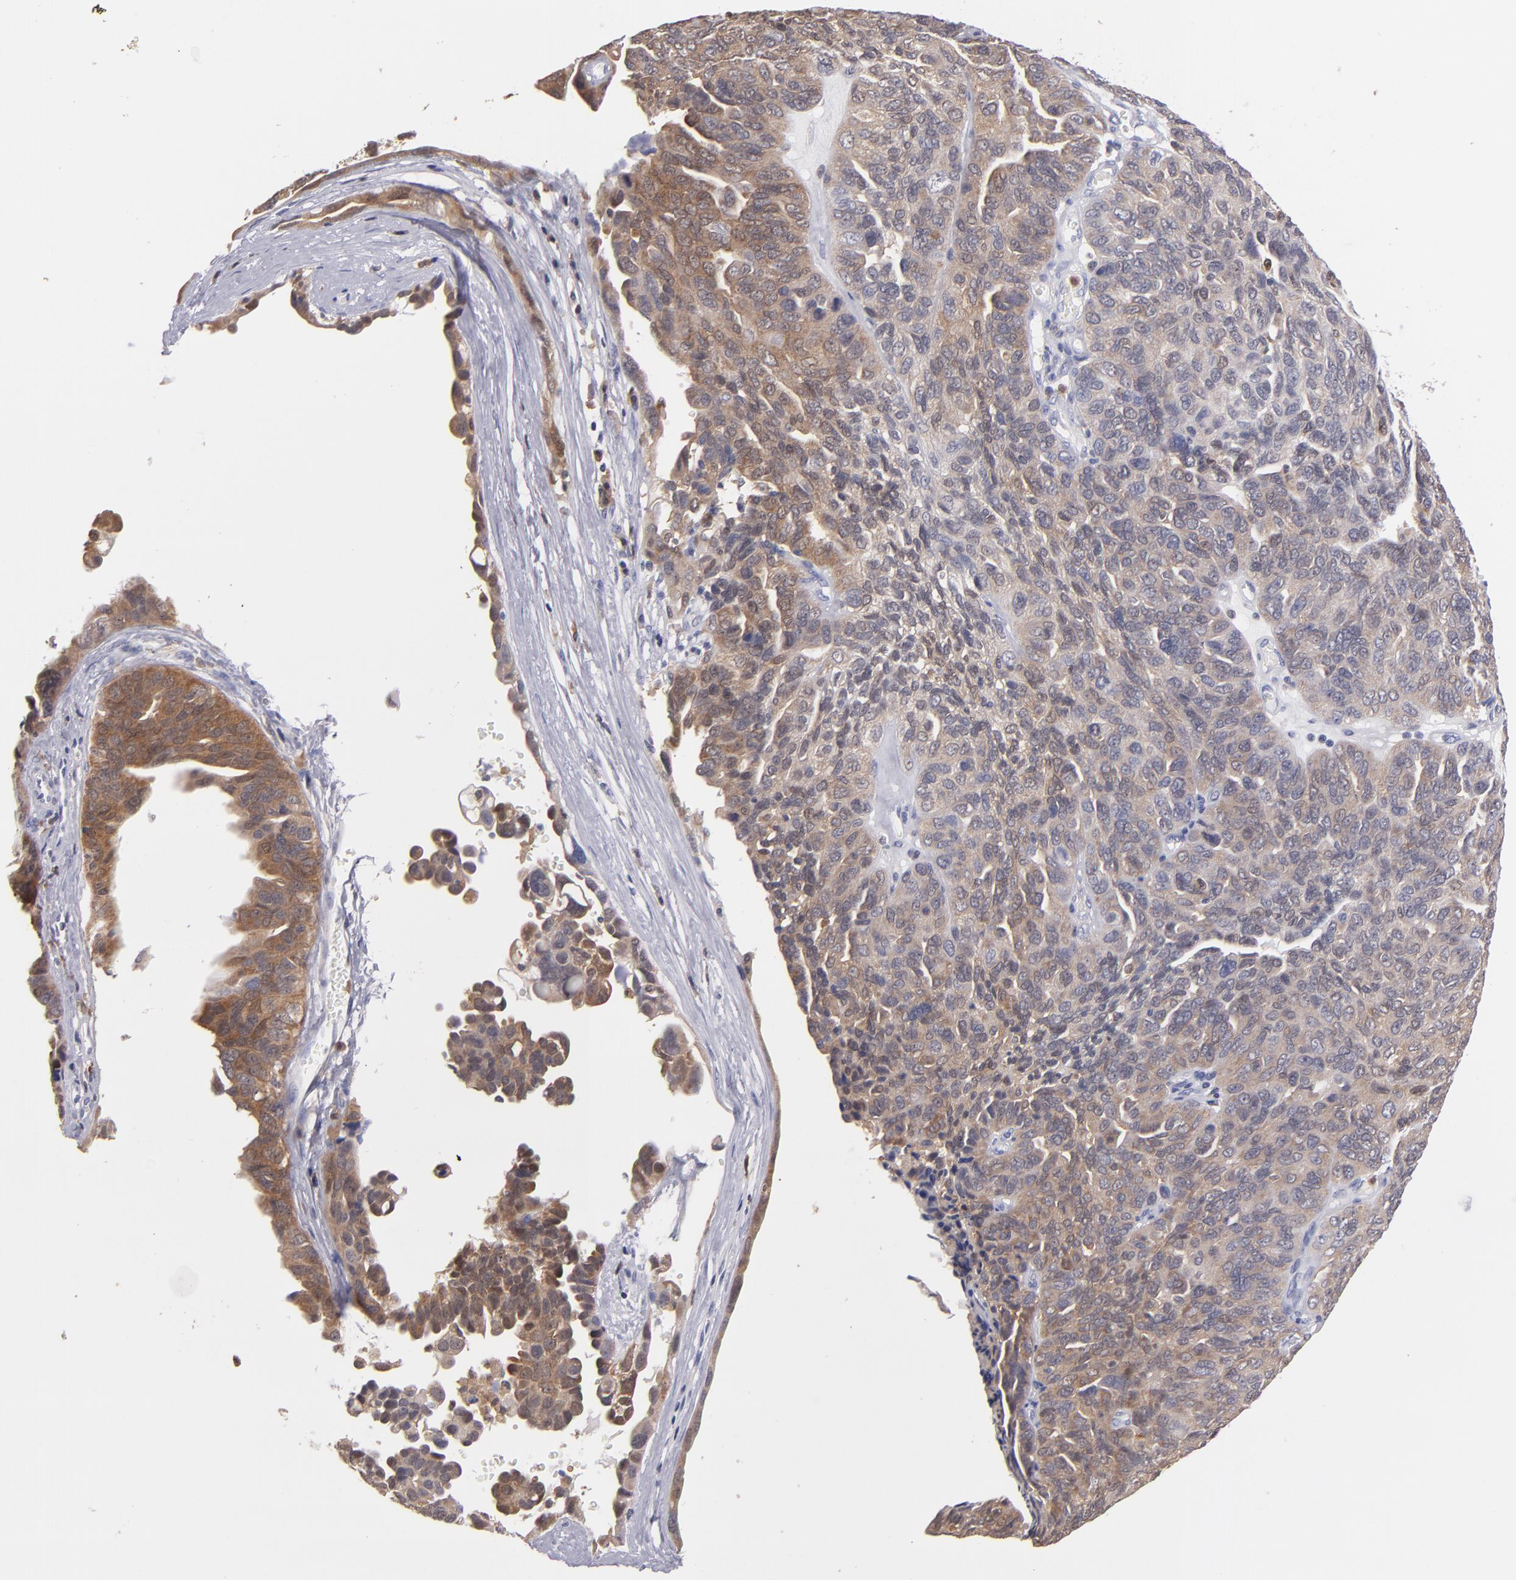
{"staining": {"intensity": "moderate", "quantity": "25%-75%", "location": "cytoplasmic/membranous"}, "tissue": "ovarian cancer", "cell_type": "Tumor cells", "image_type": "cancer", "snomed": [{"axis": "morphology", "description": "Cystadenocarcinoma, serous, NOS"}, {"axis": "topography", "description": "Ovary"}], "caption": "Immunohistochemistry photomicrograph of neoplastic tissue: ovarian serous cystadenocarcinoma stained using immunohistochemistry reveals medium levels of moderate protein expression localized specifically in the cytoplasmic/membranous of tumor cells, appearing as a cytoplasmic/membranous brown color.", "gene": "PRKCD", "patient": {"sex": "female", "age": 64}}